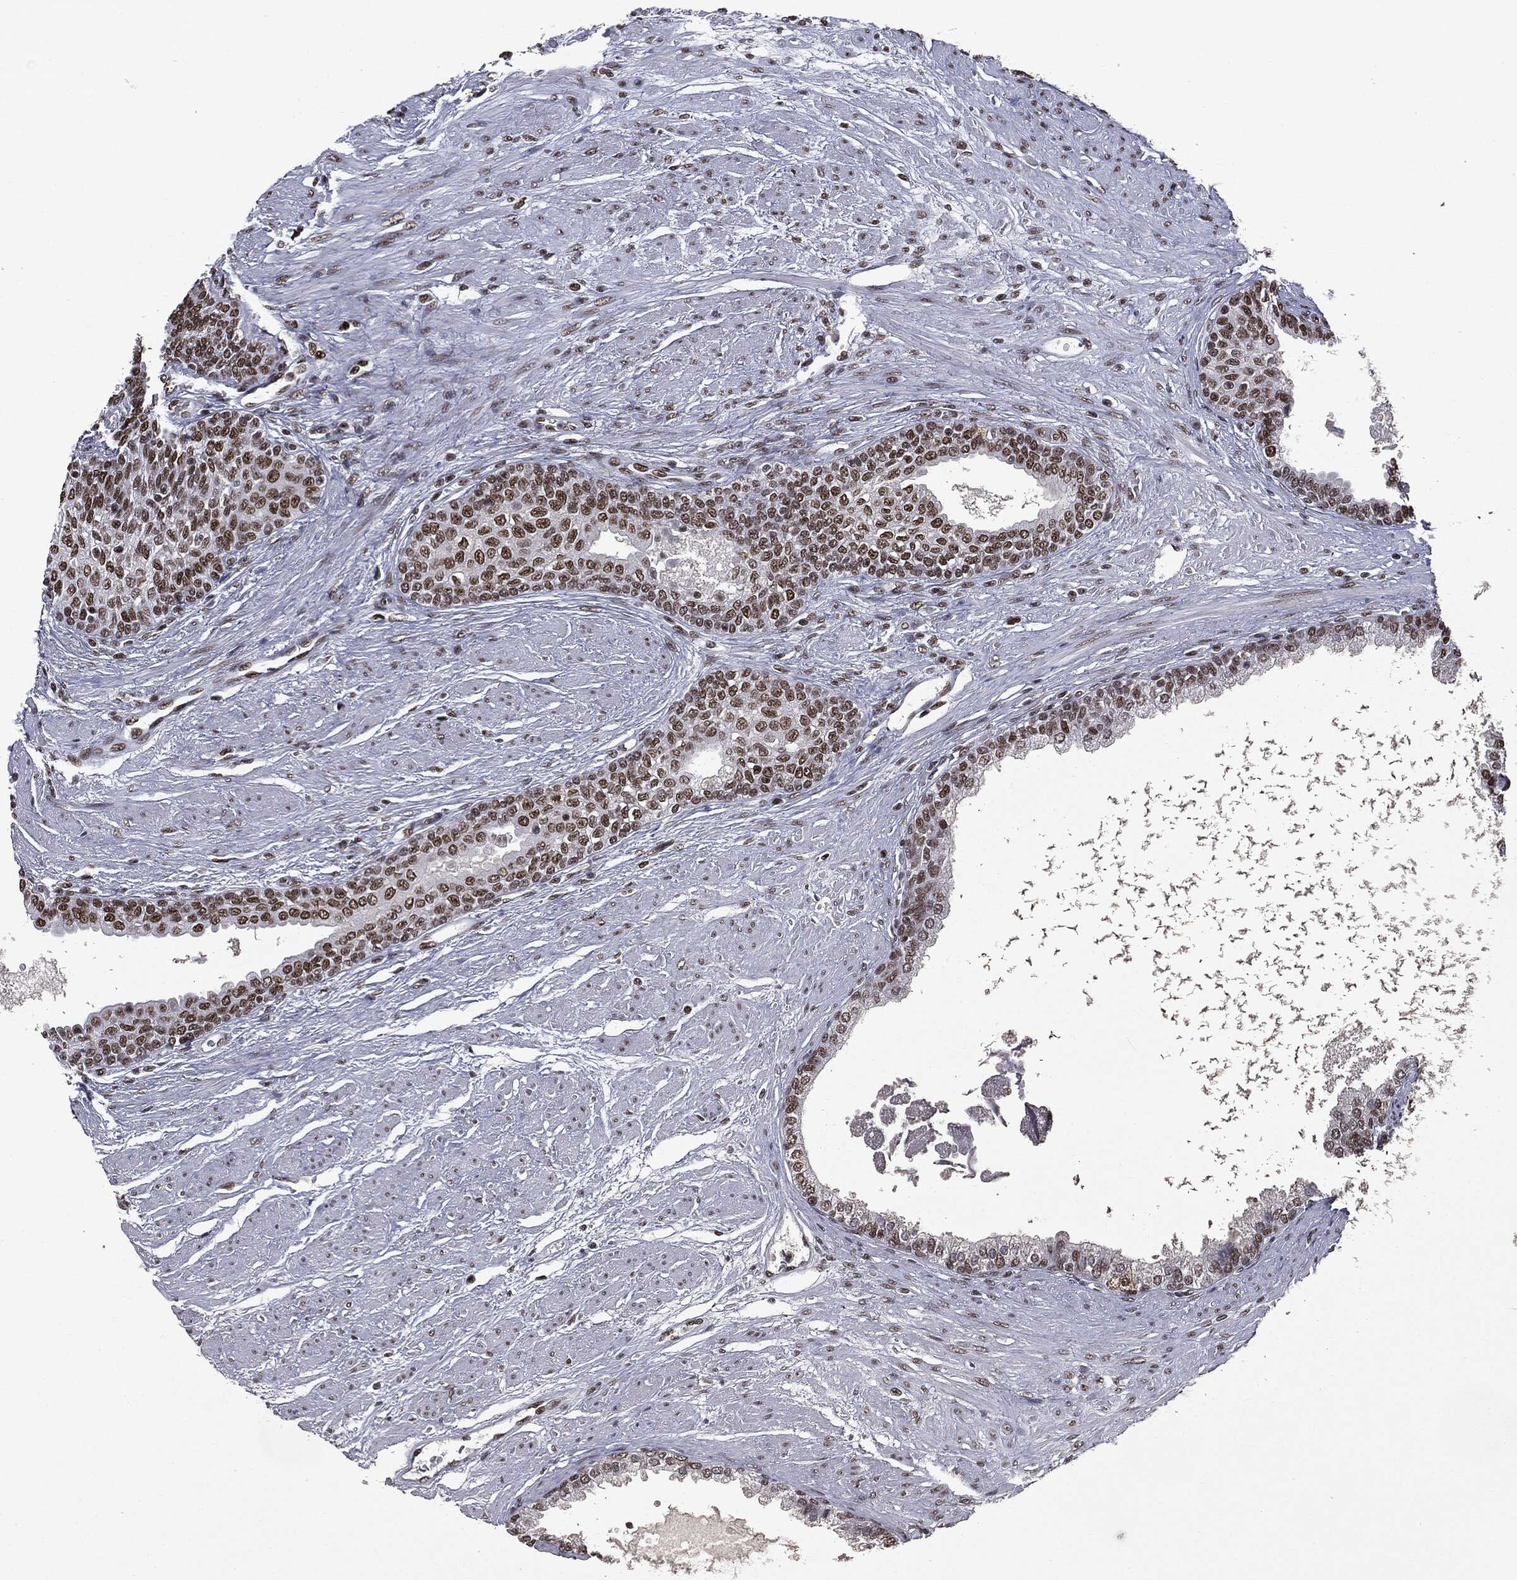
{"staining": {"intensity": "strong", "quantity": "25%-75%", "location": "nuclear"}, "tissue": "prostate cancer", "cell_type": "Tumor cells", "image_type": "cancer", "snomed": [{"axis": "morphology", "description": "Adenocarcinoma, NOS"}, {"axis": "topography", "description": "Prostate and seminal vesicle, NOS"}, {"axis": "topography", "description": "Prostate"}], "caption": "Protein staining displays strong nuclear staining in approximately 25%-75% of tumor cells in prostate adenocarcinoma.", "gene": "MSH2", "patient": {"sex": "male", "age": 62}}